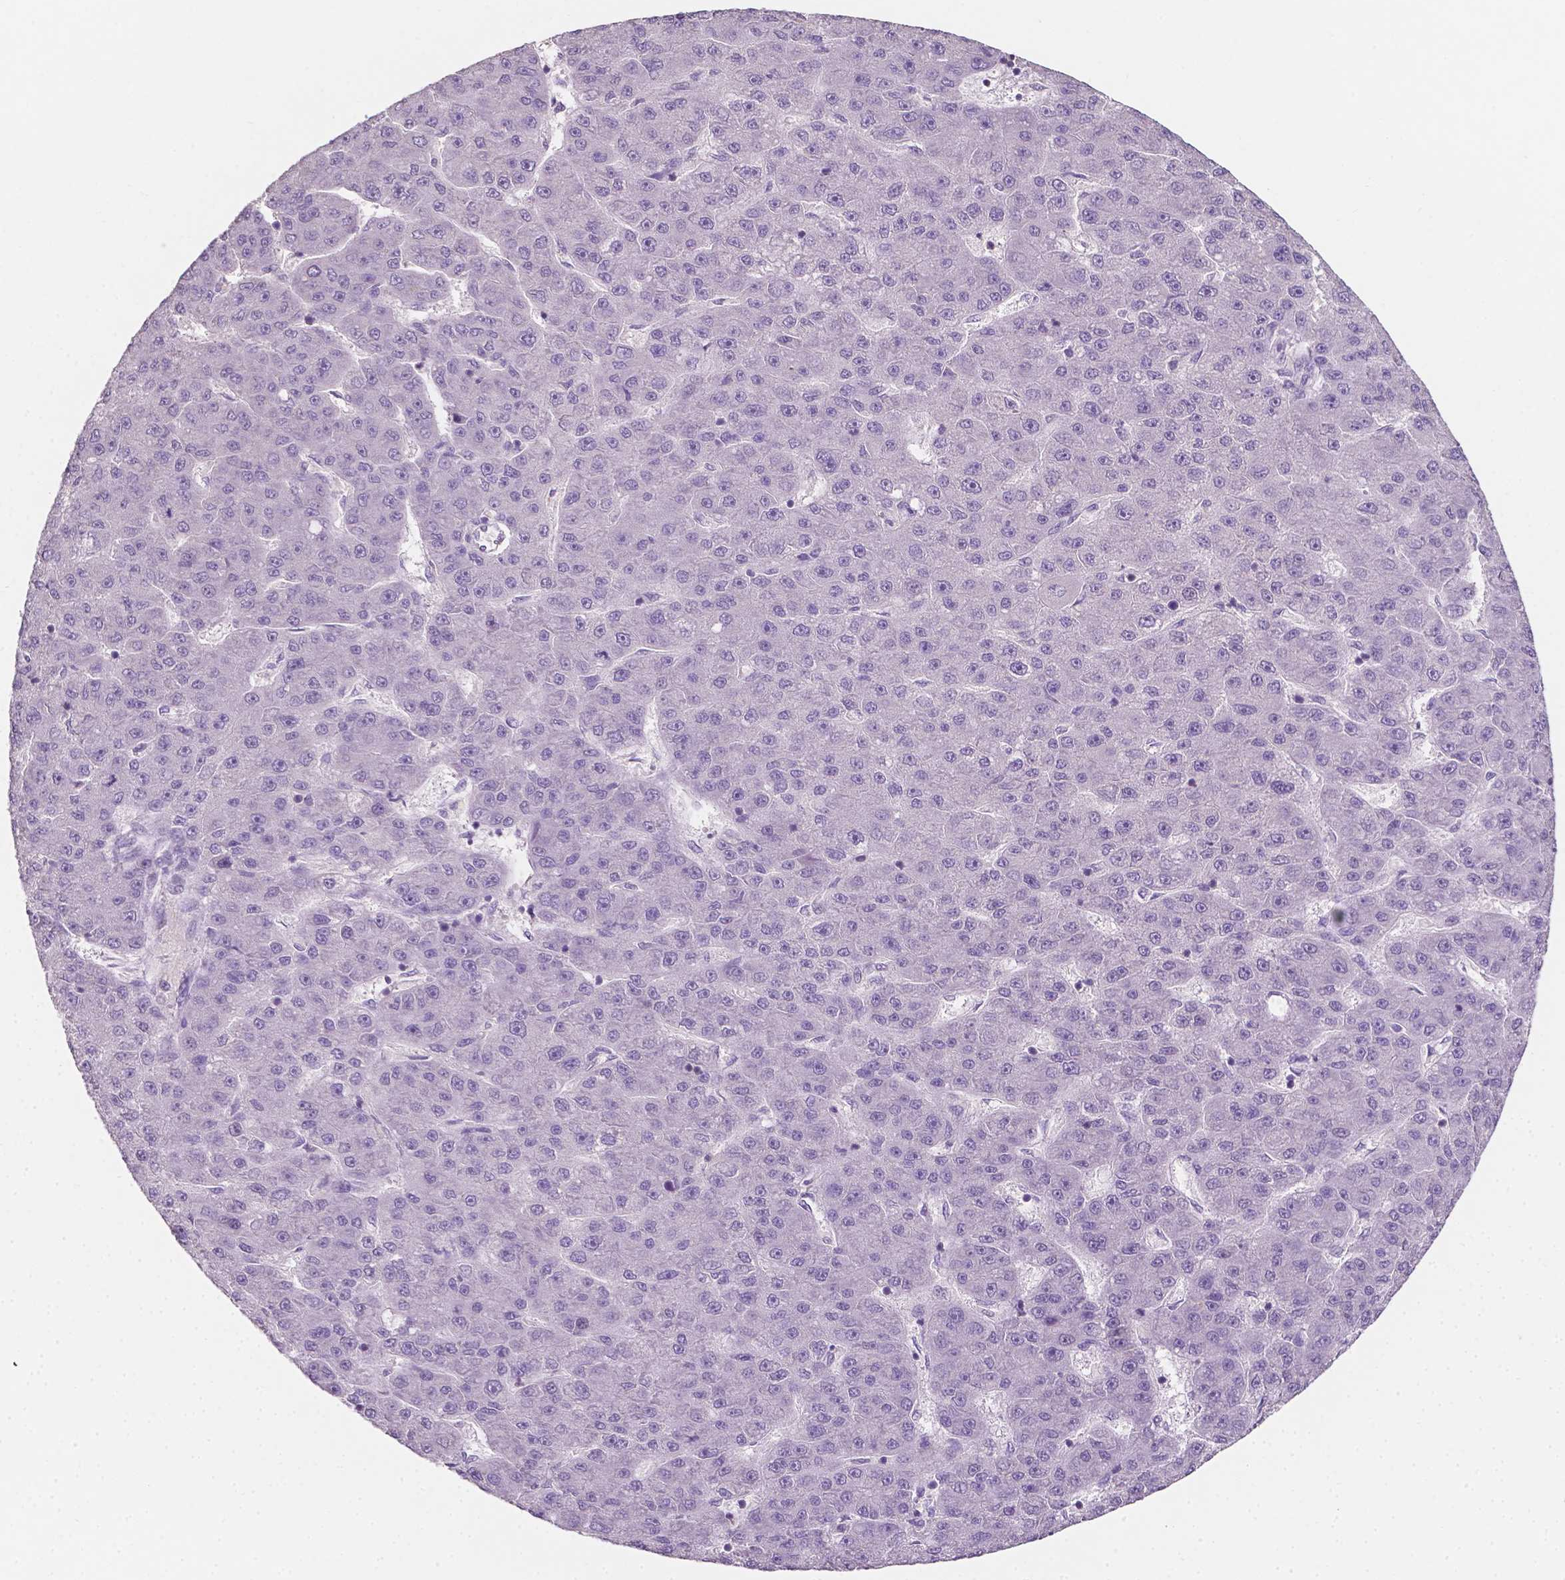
{"staining": {"intensity": "negative", "quantity": "none", "location": "none"}, "tissue": "liver cancer", "cell_type": "Tumor cells", "image_type": "cancer", "snomed": [{"axis": "morphology", "description": "Carcinoma, Hepatocellular, NOS"}, {"axis": "topography", "description": "Liver"}], "caption": "There is no significant expression in tumor cells of hepatocellular carcinoma (liver). (Stains: DAB immunohistochemistry (IHC) with hematoxylin counter stain, Microscopy: brightfield microscopy at high magnification).", "gene": "EGFR", "patient": {"sex": "male", "age": 67}}